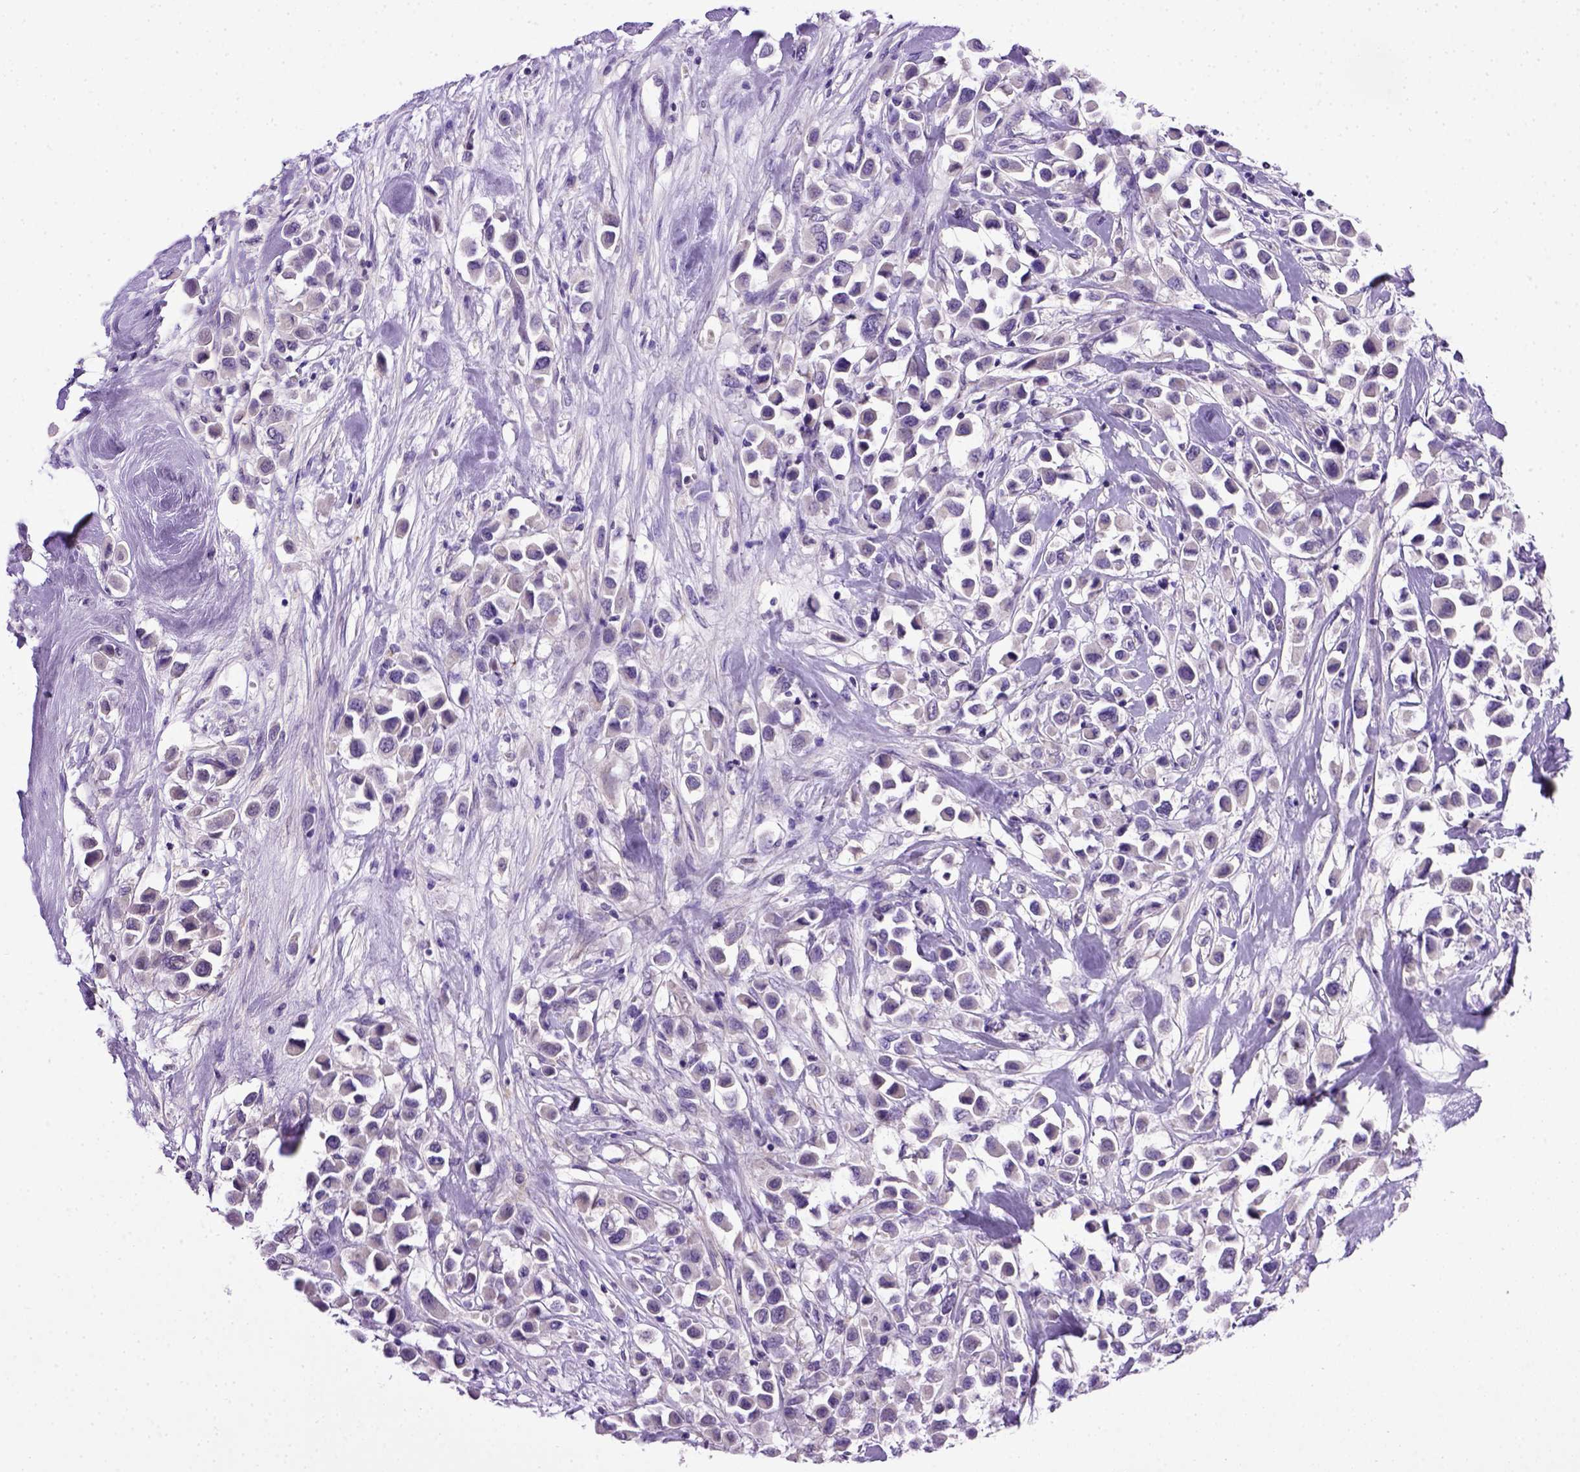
{"staining": {"intensity": "negative", "quantity": "none", "location": "none"}, "tissue": "breast cancer", "cell_type": "Tumor cells", "image_type": "cancer", "snomed": [{"axis": "morphology", "description": "Duct carcinoma"}, {"axis": "topography", "description": "Breast"}], "caption": "Breast infiltrating ductal carcinoma stained for a protein using immunohistochemistry (IHC) exhibits no staining tumor cells.", "gene": "CDH1", "patient": {"sex": "female", "age": 61}}